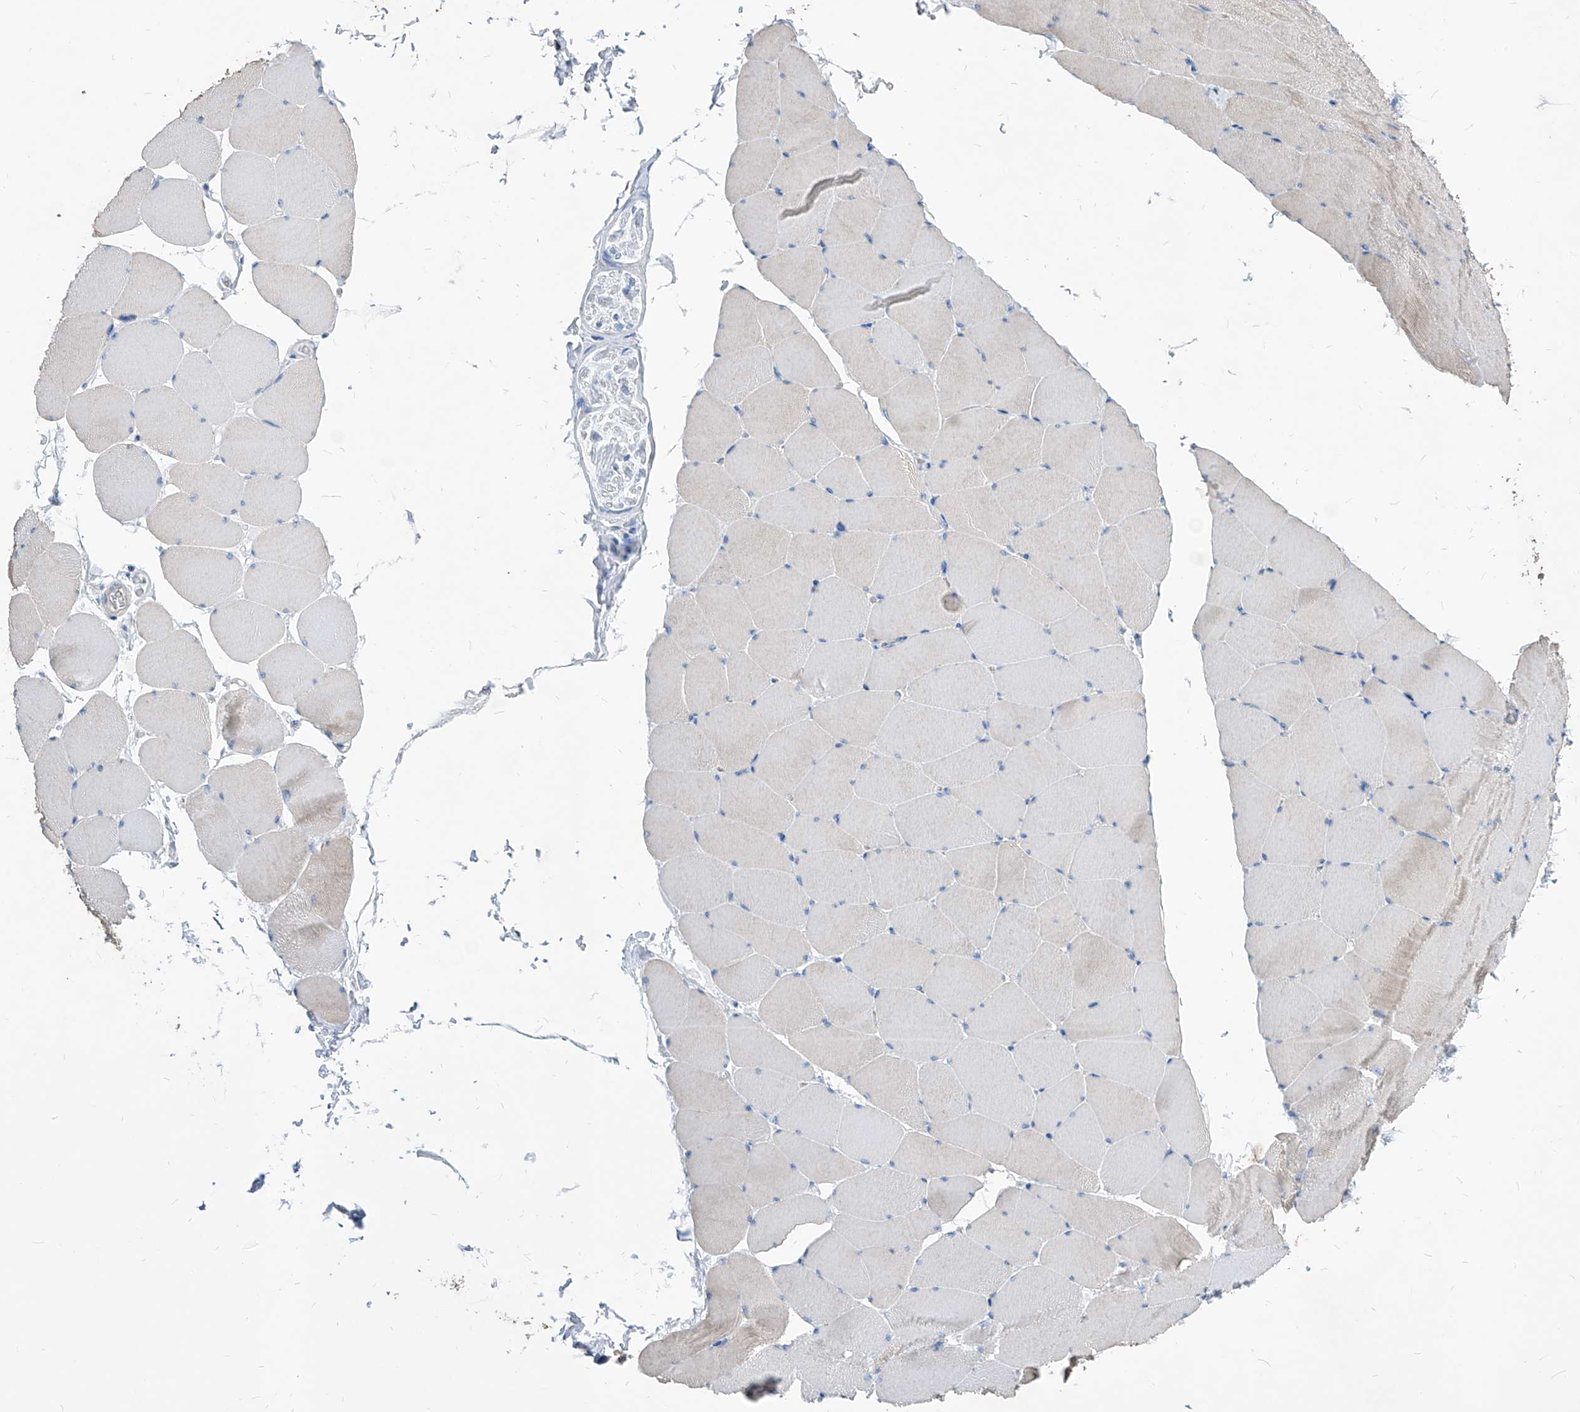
{"staining": {"intensity": "weak", "quantity": "25%-75%", "location": "cytoplasmic/membranous"}, "tissue": "skeletal muscle", "cell_type": "Myocytes", "image_type": "normal", "snomed": [{"axis": "morphology", "description": "Normal tissue, NOS"}, {"axis": "topography", "description": "Skeletal muscle"}], "caption": "Immunohistochemical staining of normal skeletal muscle displays low levels of weak cytoplasmic/membranous positivity in about 25%-75% of myocytes.", "gene": "AGPS", "patient": {"sex": "male", "age": 62}}